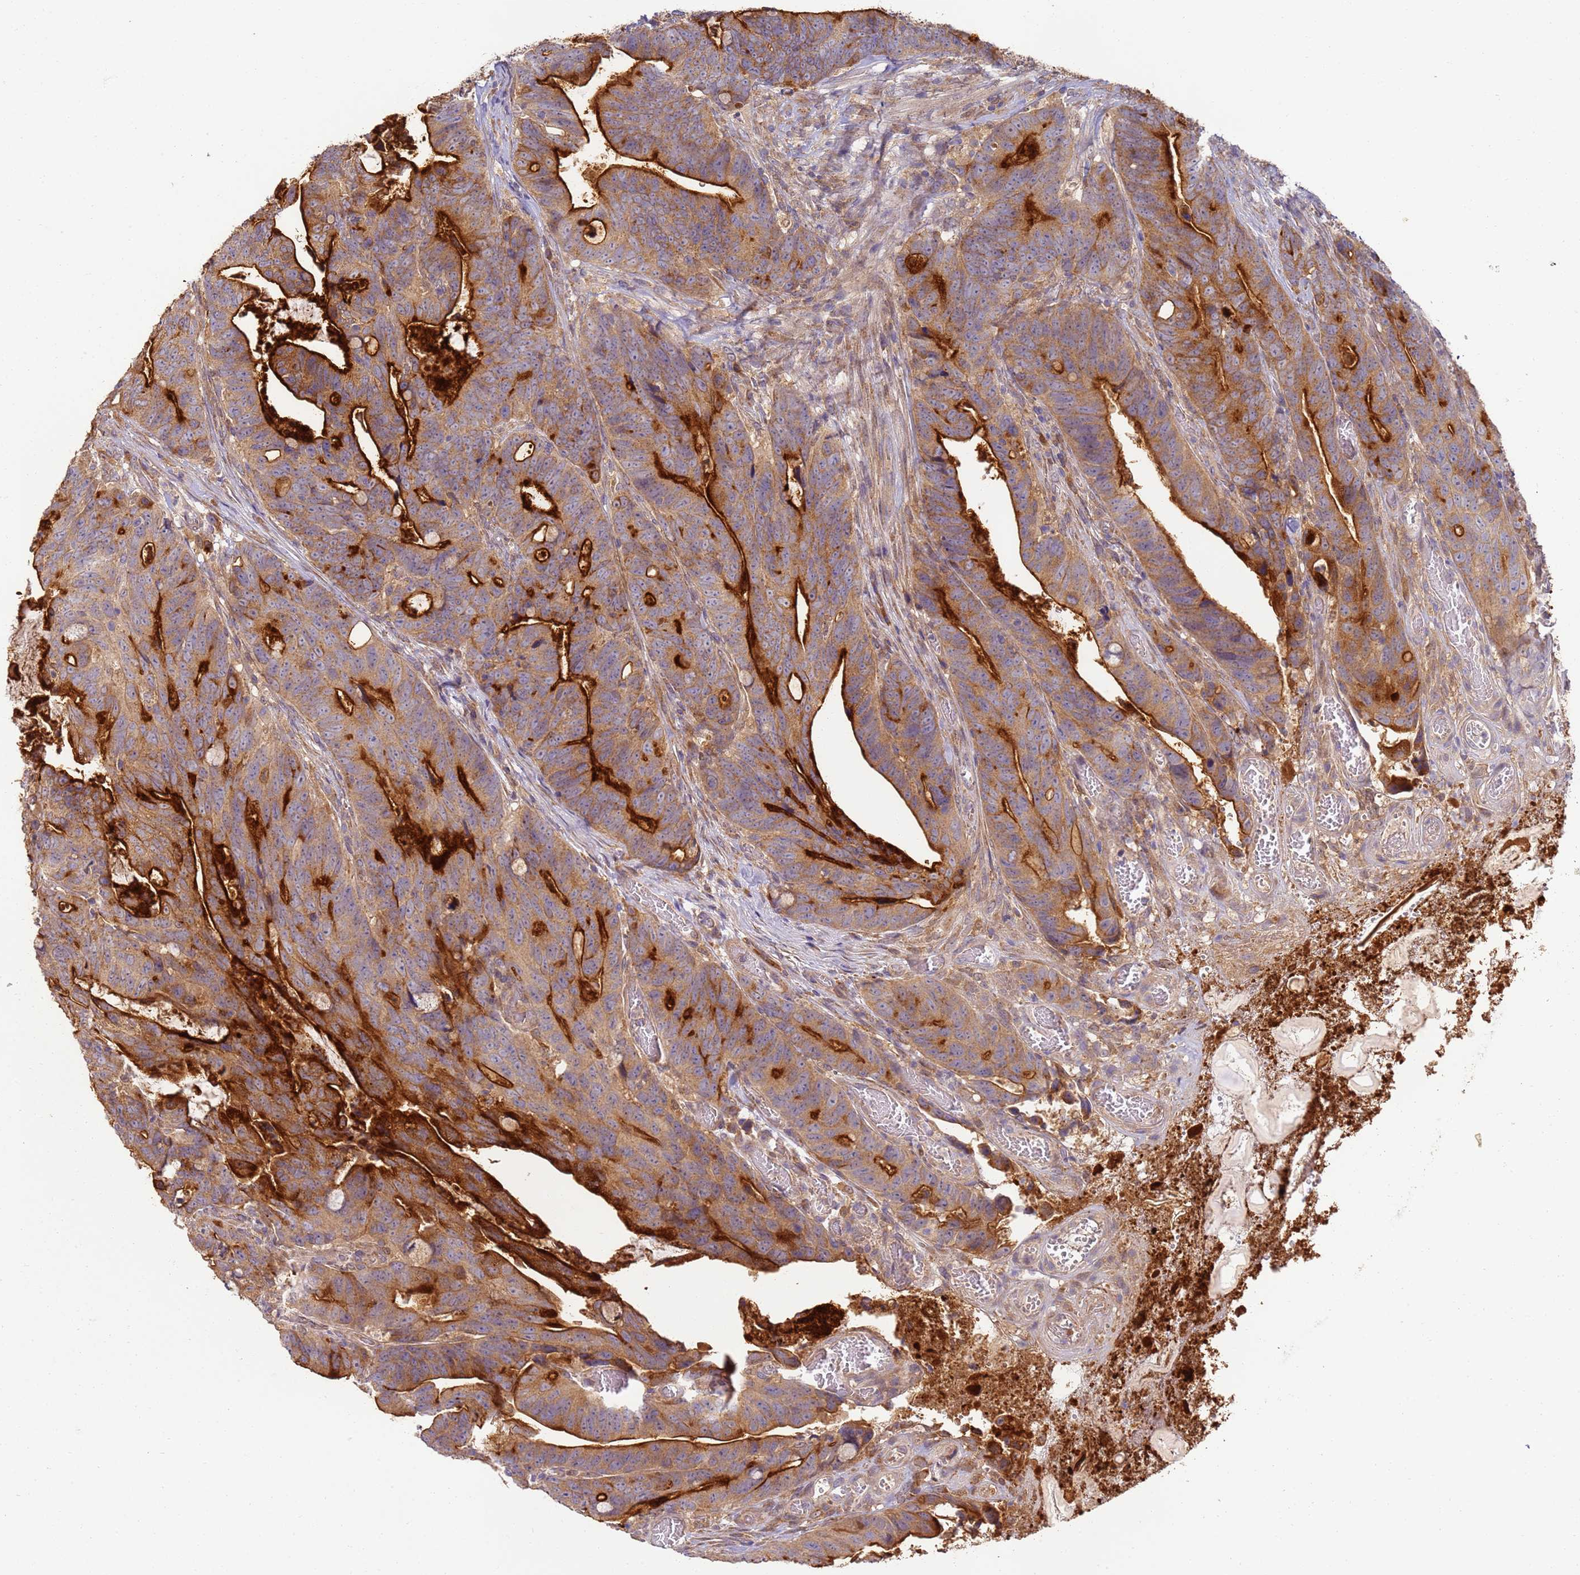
{"staining": {"intensity": "strong", "quantity": "25%-75%", "location": "cytoplasmic/membranous"}, "tissue": "colorectal cancer", "cell_type": "Tumor cells", "image_type": "cancer", "snomed": [{"axis": "morphology", "description": "Adenocarcinoma, NOS"}, {"axis": "topography", "description": "Colon"}], "caption": "Human colorectal cancer stained with a brown dye demonstrates strong cytoplasmic/membranous positive staining in about 25%-75% of tumor cells.", "gene": "TIGAR", "patient": {"sex": "female", "age": 82}}